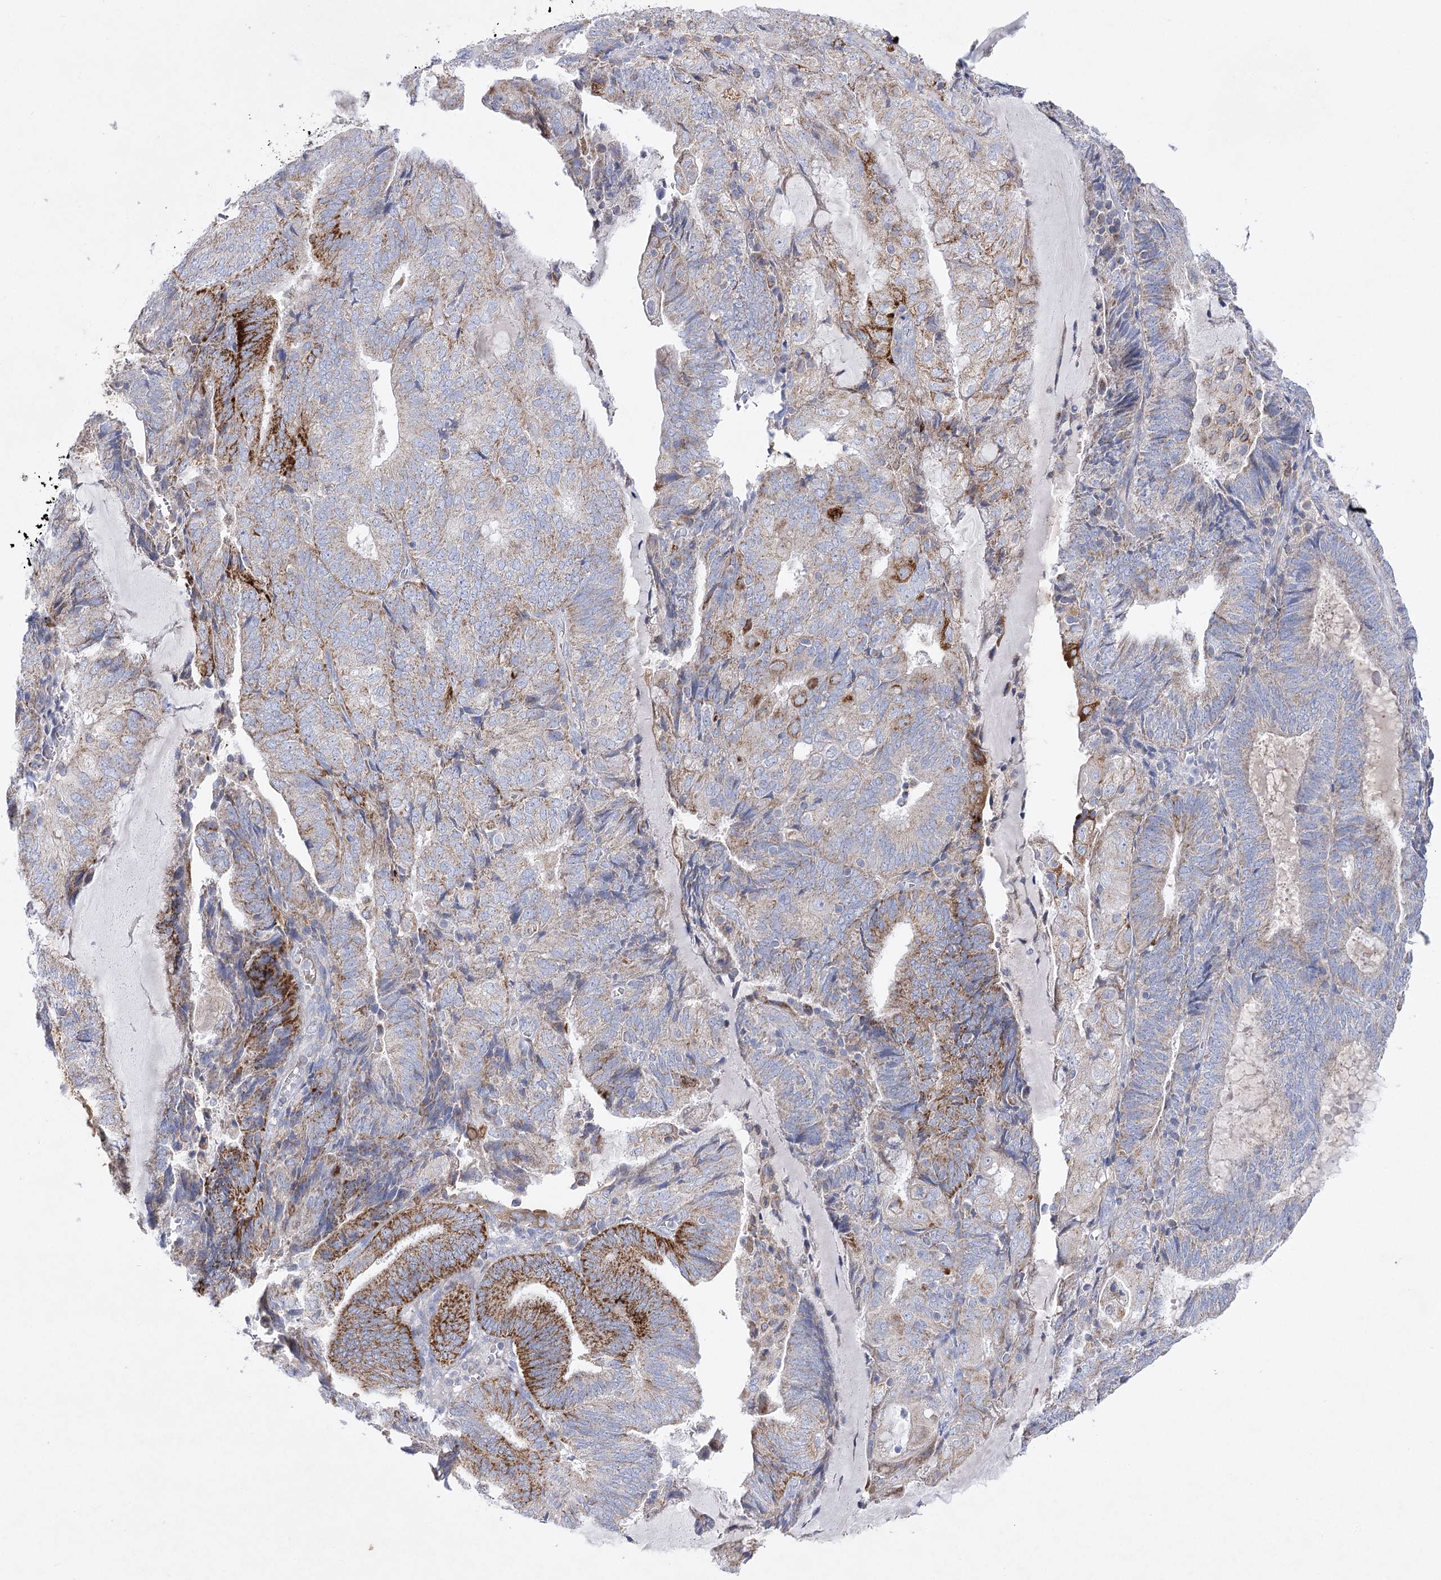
{"staining": {"intensity": "moderate", "quantity": "25%-75%", "location": "cytoplasmic/membranous"}, "tissue": "endometrial cancer", "cell_type": "Tumor cells", "image_type": "cancer", "snomed": [{"axis": "morphology", "description": "Adenocarcinoma, NOS"}, {"axis": "topography", "description": "Endometrium"}], "caption": "There is medium levels of moderate cytoplasmic/membranous positivity in tumor cells of endometrial adenocarcinoma, as demonstrated by immunohistochemical staining (brown color).", "gene": "COX15", "patient": {"sex": "female", "age": 81}}